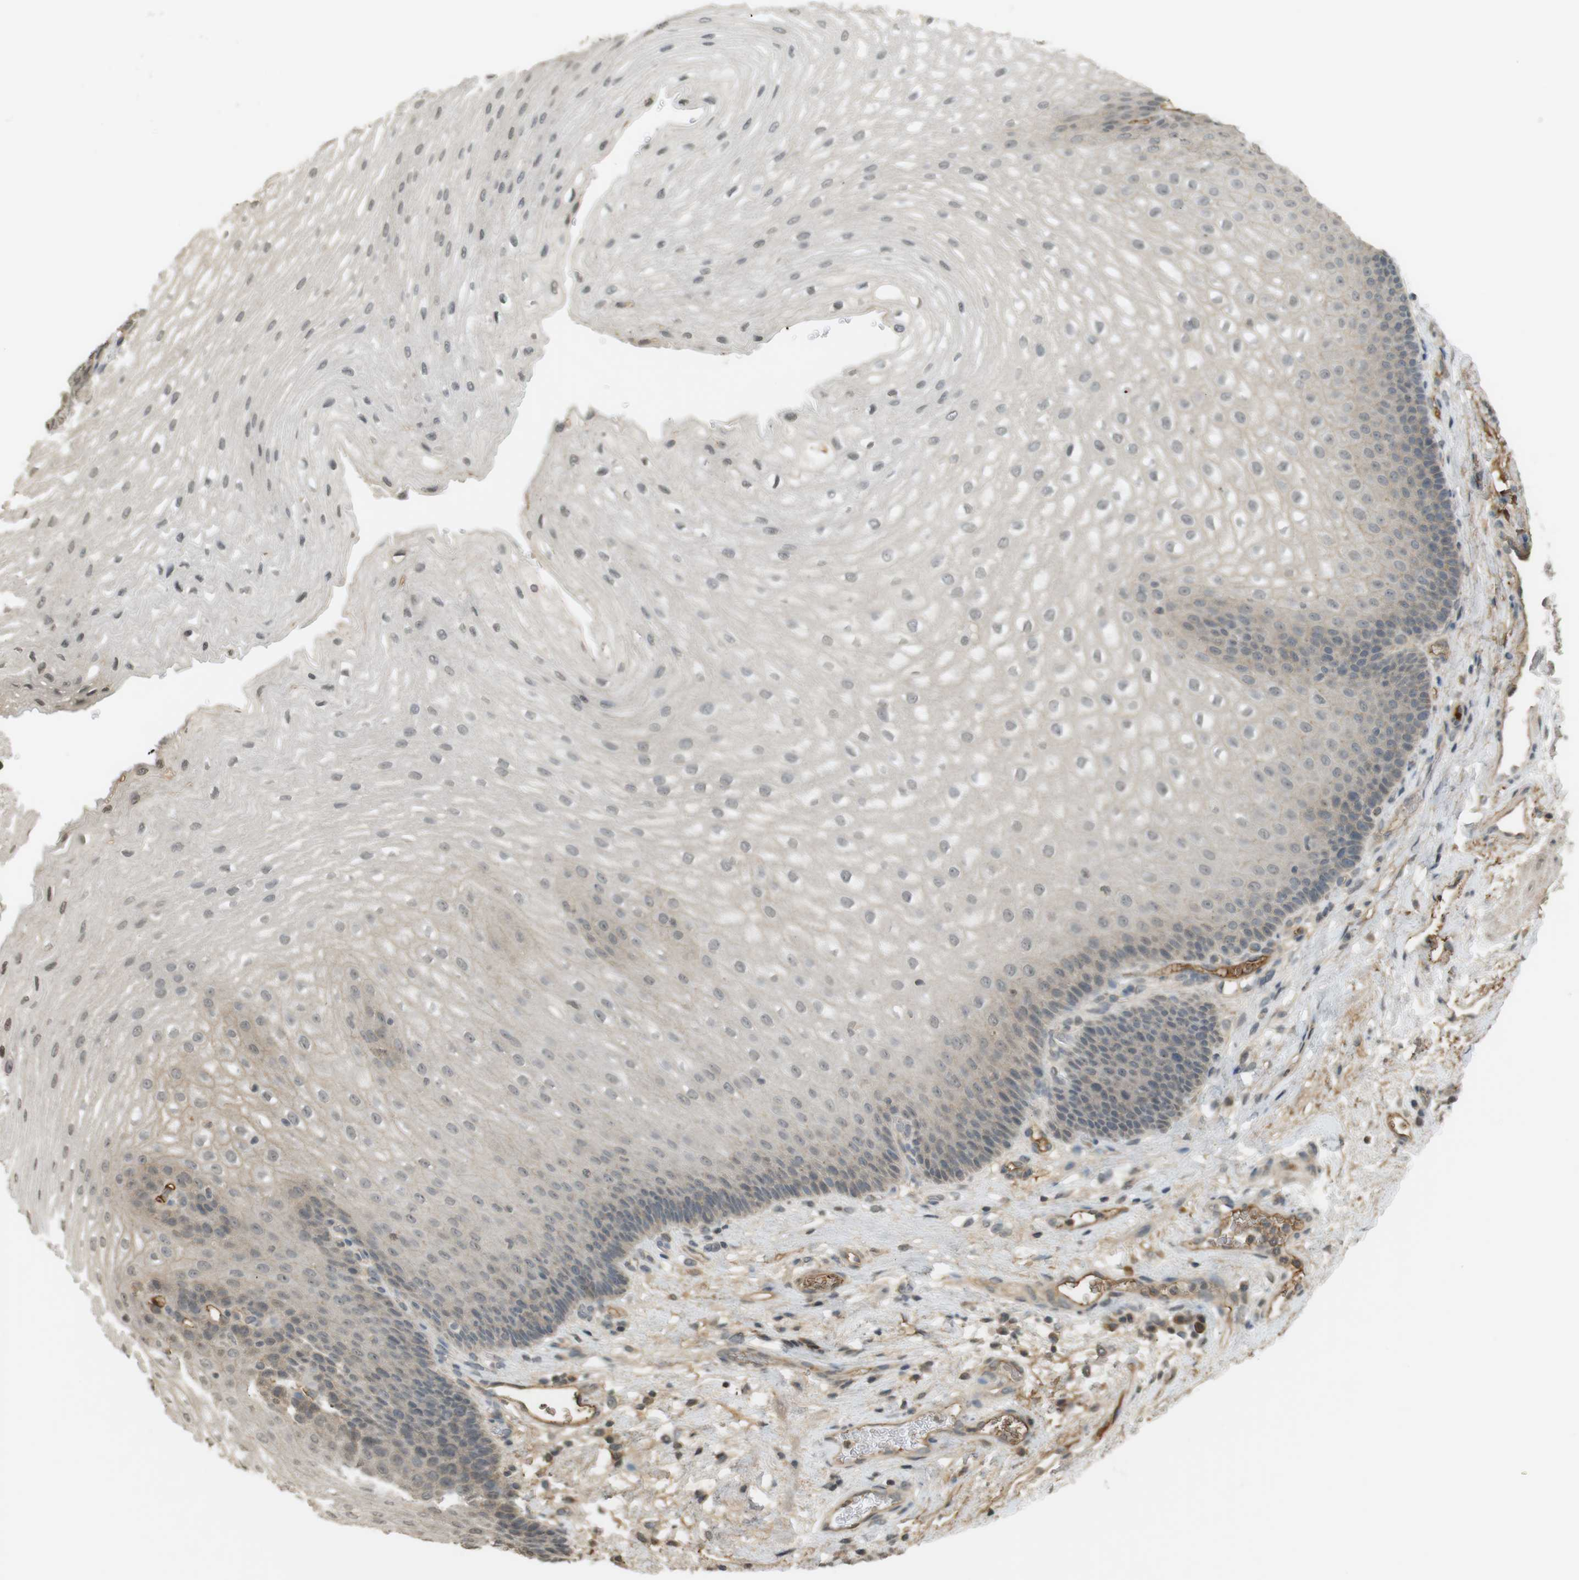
{"staining": {"intensity": "weak", "quantity": "25%-75%", "location": "cytoplasmic/membranous,nuclear"}, "tissue": "esophagus", "cell_type": "Squamous epithelial cells", "image_type": "normal", "snomed": [{"axis": "morphology", "description": "Normal tissue, NOS"}, {"axis": "topography", "description": "Esophagus"}], "caption": "Normal esophagus displays weak cytoplasmic/membranous,nuclear expression in about 25%-75% of squamous epithelial cells, visualized by immunohistochemistry. (Brightfield microscopy of DAB IHC at high magnification).", "gene": "SRR", "patient": {"sex": "male", "age": 48}}